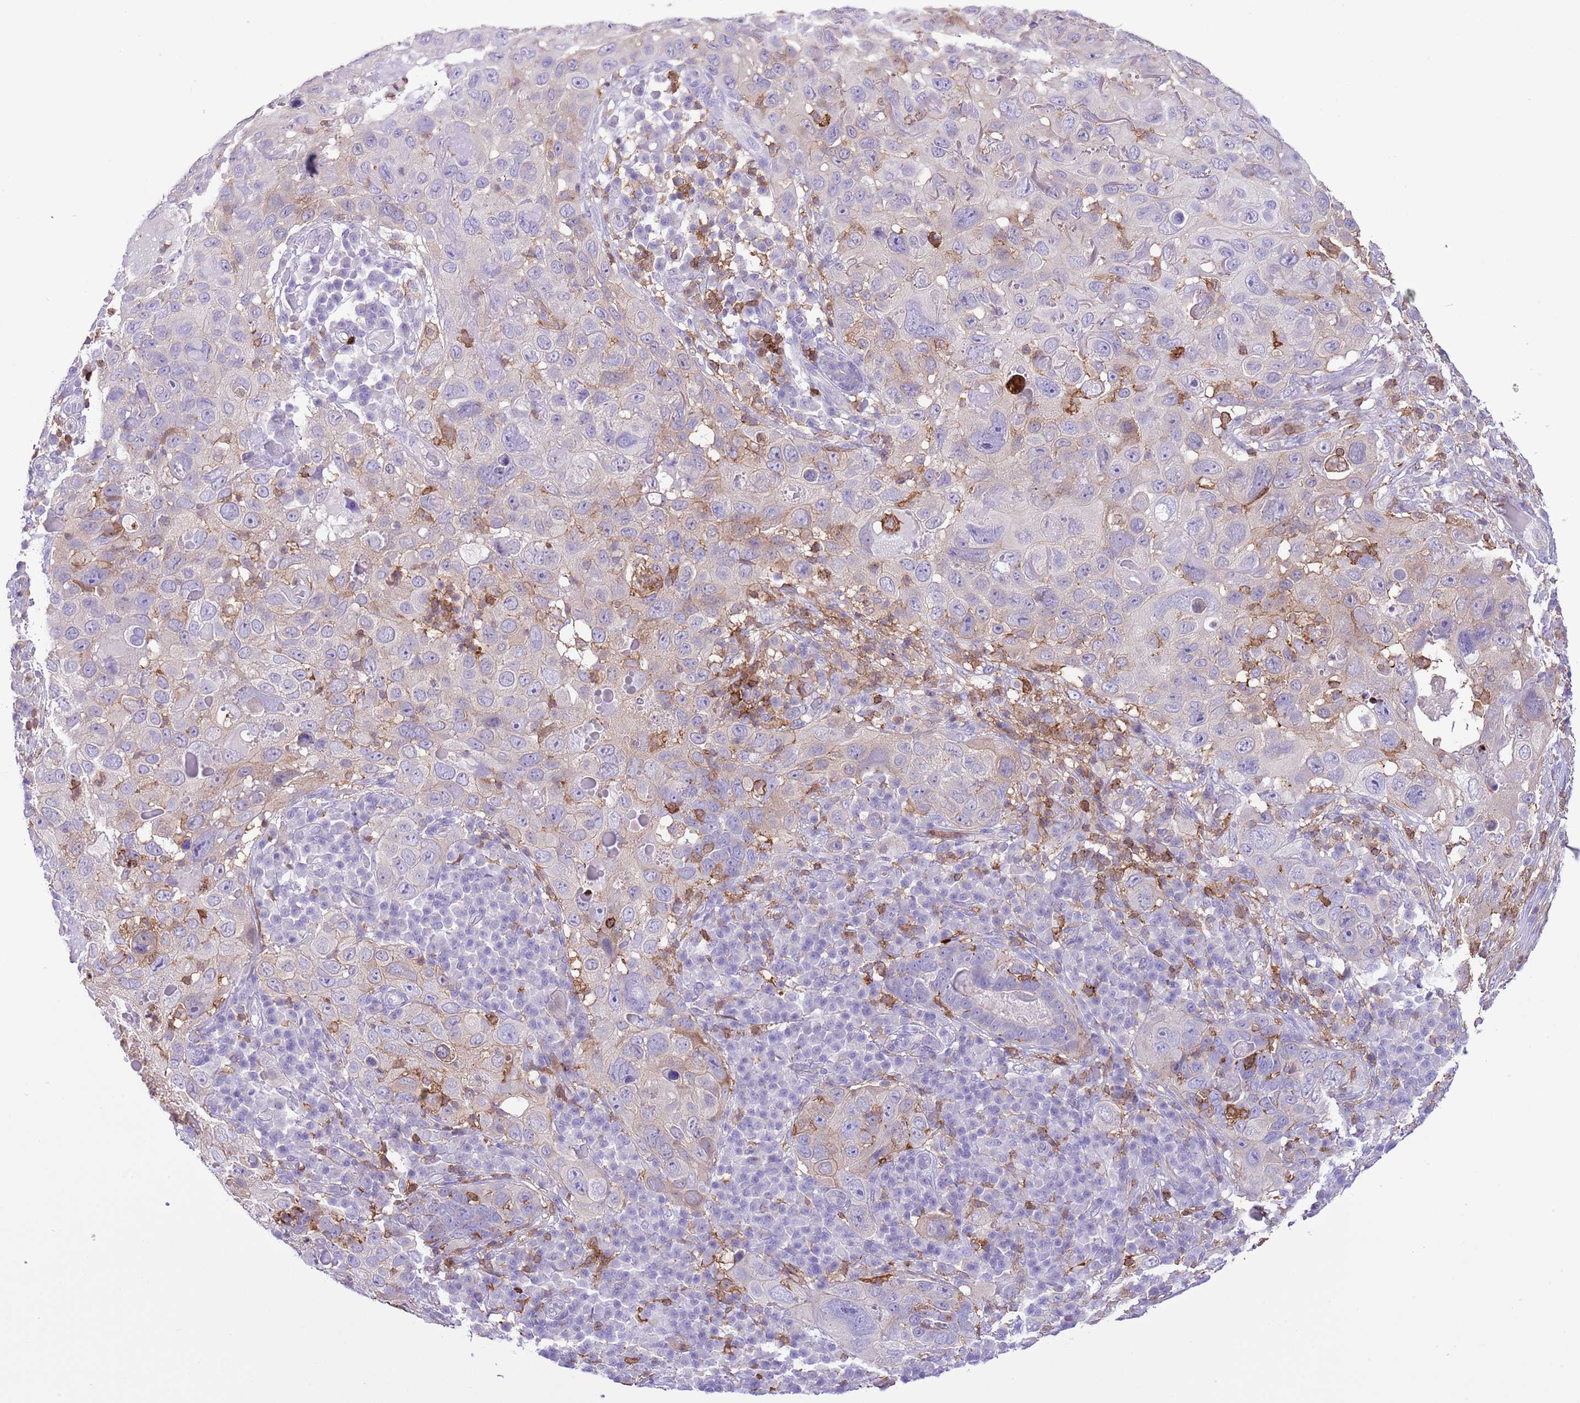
{"staining": {"intensity": "weak", "quantity": "<25%", "location": "cytoplasmic/membranous"}, "tissue": "skin cancer", "cell_type": "Tumor cells", "image_type": "cancer", "snomed": [{"axis": "morphology", "description": "Squamous cell carcinoma in situ, NOS"}, {"axis": "morphology", "description": "Squamous cell carcinoma, NOS"}, {"axis": "topography", "description": "Skin"}], "caption": "DAB immunohistochemical staining of skin cancer (squamous cell carcinoma in situ) reveals no significant staining in tumor cells.", "gene": "EFHD2", "patient": {"sex": "male", "age": 93}}